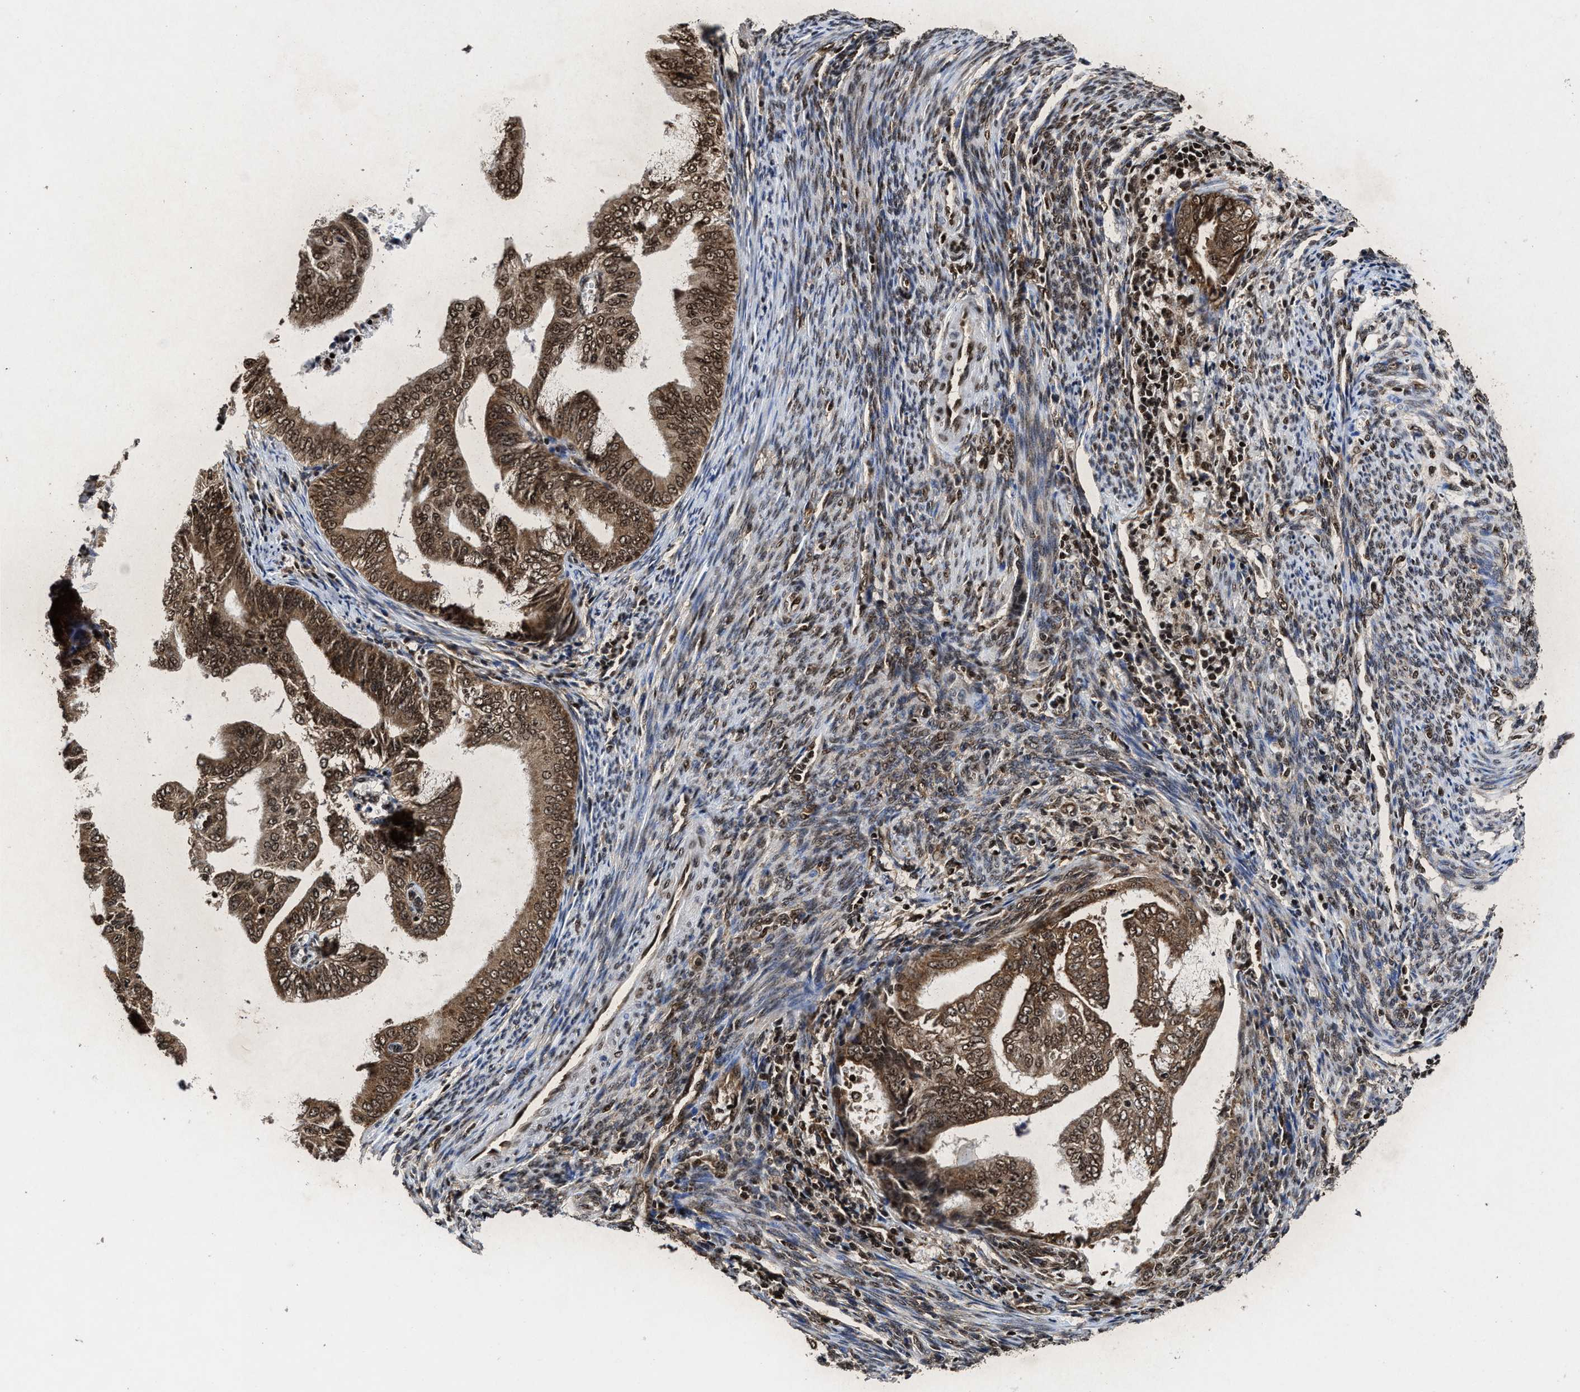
{"staining": {"intensity": "strong", "quantity": ">75%", "location": "cytoplasmic/membranous,nuclear"}, "tissue": "endometrial cancer", "cell_type": "Tumor cells", "image_type": "cancer", "snomed": [{"axis": "morphology", "description": "Adenocarcinoma, NOS"}, {"axis": "topography", "description": "Endometrium"}], "caption": "Immunohistochemistry (IHC) micrograph of human endometrial adenocarcinoma stained for a protein (brown), which demonstrates high levels of strong cytoplasmic/membranous and nuclear positivity in about >75% of tumor cells.", "gene": "ALYREF", "patient": {"sex": "female", "age": 58}}